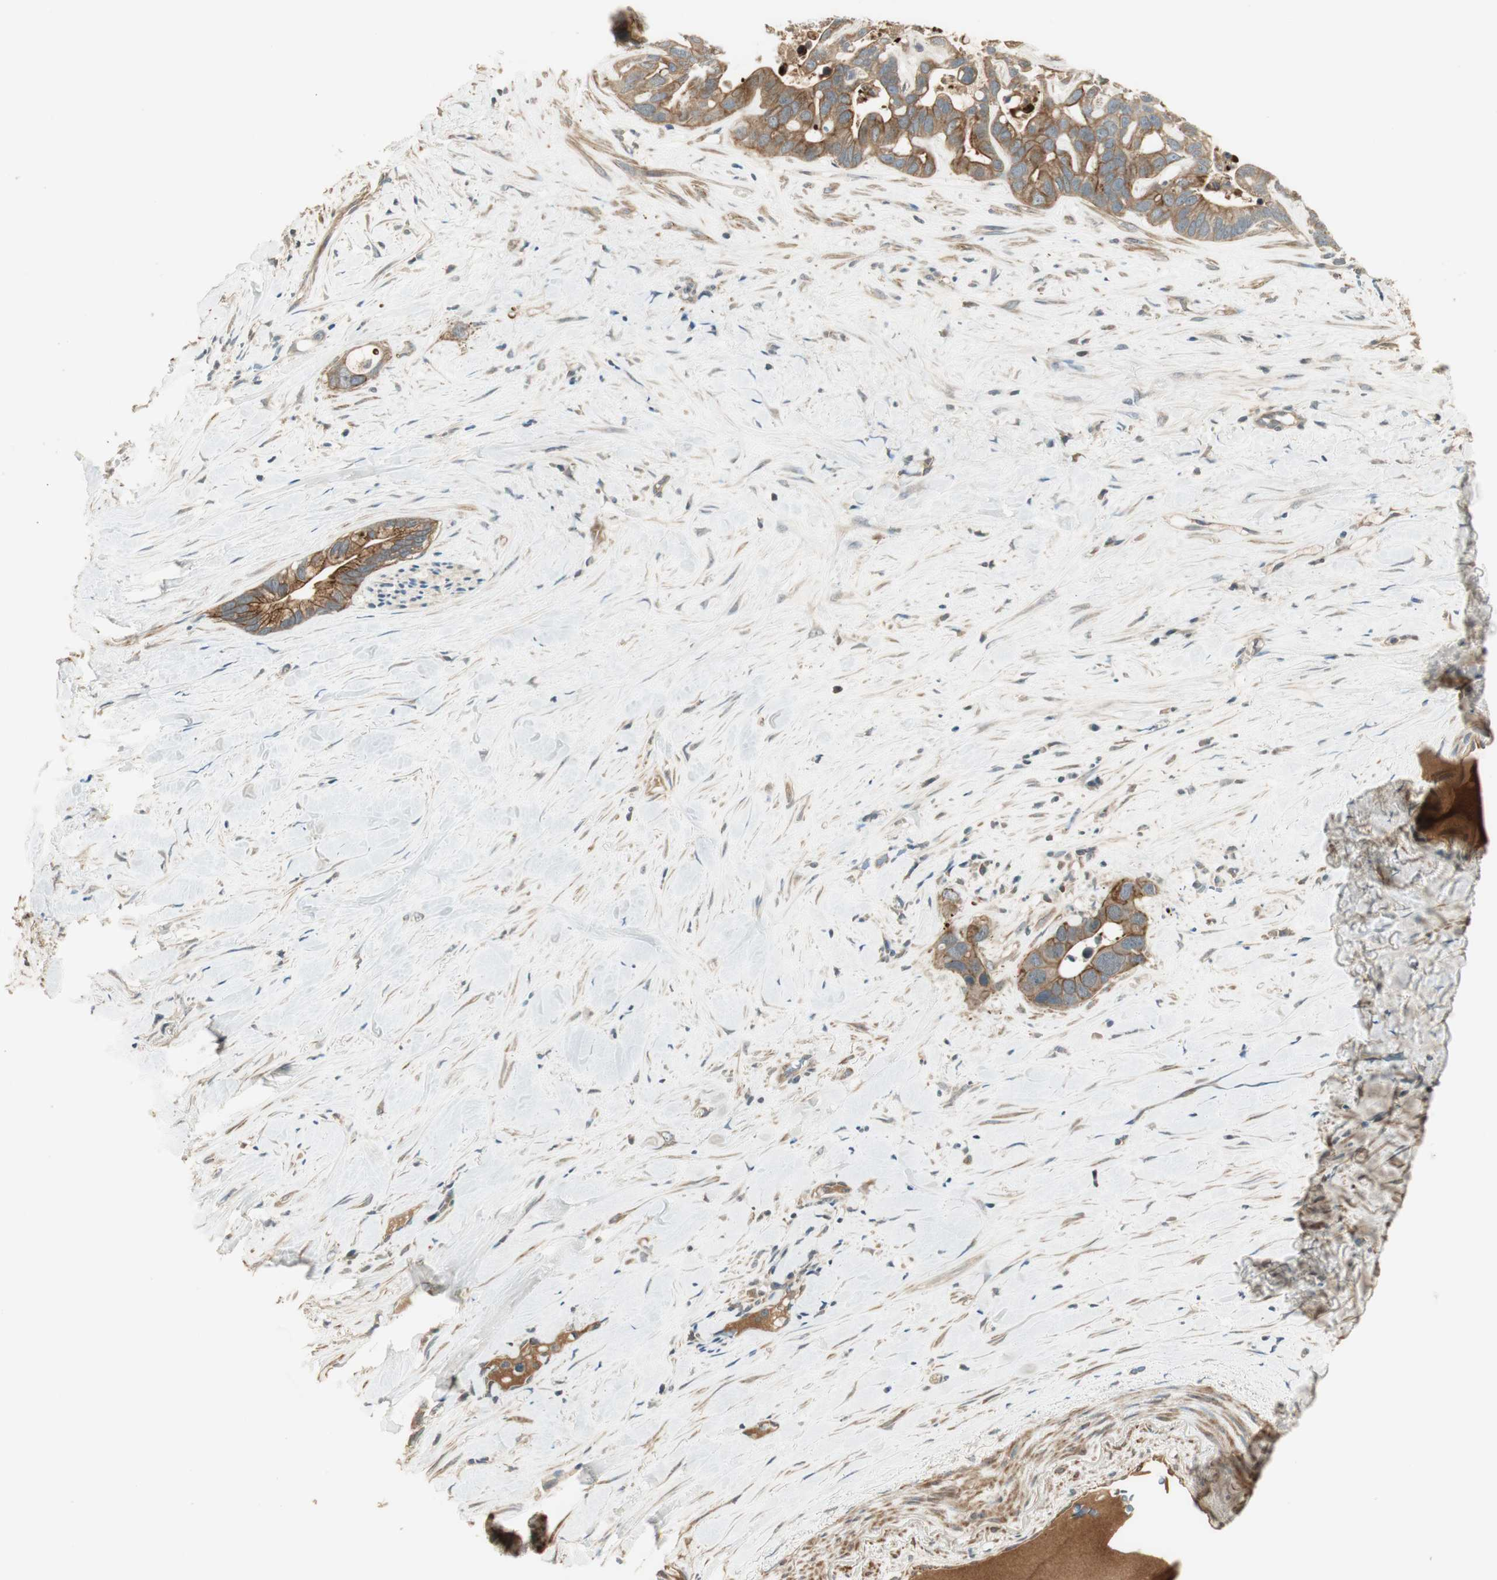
{"staining": {"intensity": "moderate", "quantity": ">75%", "location": "cytoplasmic/membranous"}, "tissue": "liver cancer", "cell_type": "Tumor cells", "image_type": "cancer", "snomed": [{"axis": "morphology", "description": "Cholangiocarcinoma"}, {"axis": "topography", "description": "Liver"}], "caption": "High-power microscopy captured an immunohistochemistry histopathology image of liver cancer, revealing moderate cytoplasmic/membranous staining in about >75% of tumor cells. The protein is shown in brown color, while the nuclei are stained blue.", "gene": "PFDN5", "patient": {"sex": "female", "age": 65}}